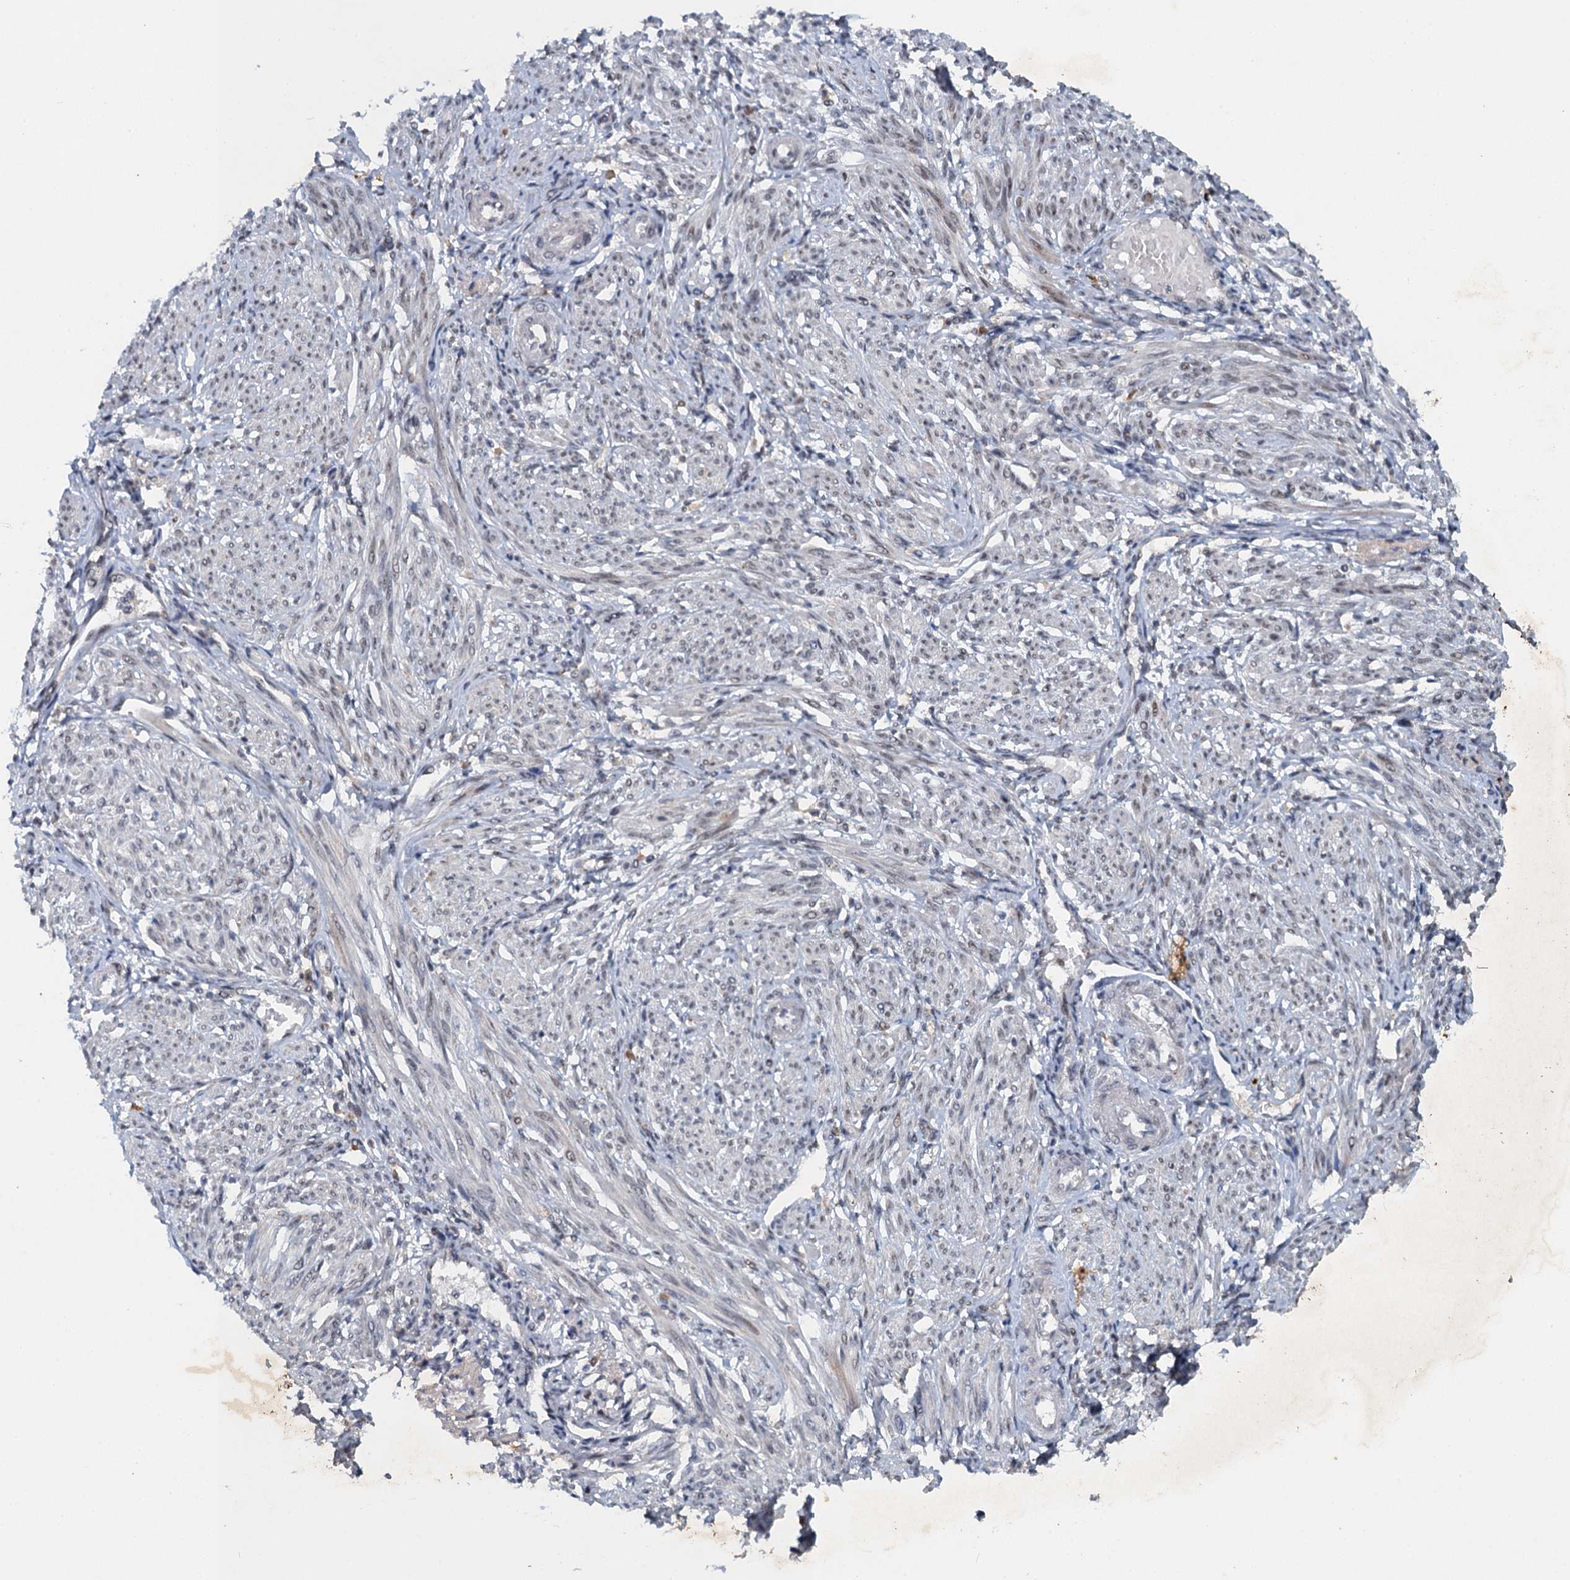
{"staining": {"intensity": "negative", "quantity": "none", "location": "none"}, "tissue": "smooth muscle", "cell_type": "Smooth muscle cells", "image_type": "normal", "snomed": [{"axis": "morphology", "description": "Normal tissue, NOS"}, {"axis": "topography", "description": "Smooth muscle"}], "caption": "Immunohistochemical staining of benign human smooth muscle exhibits no significant expression in smooth muscle cells.", "gene": "CSTF3", "patient": {"sex": "female", "age": 39}}